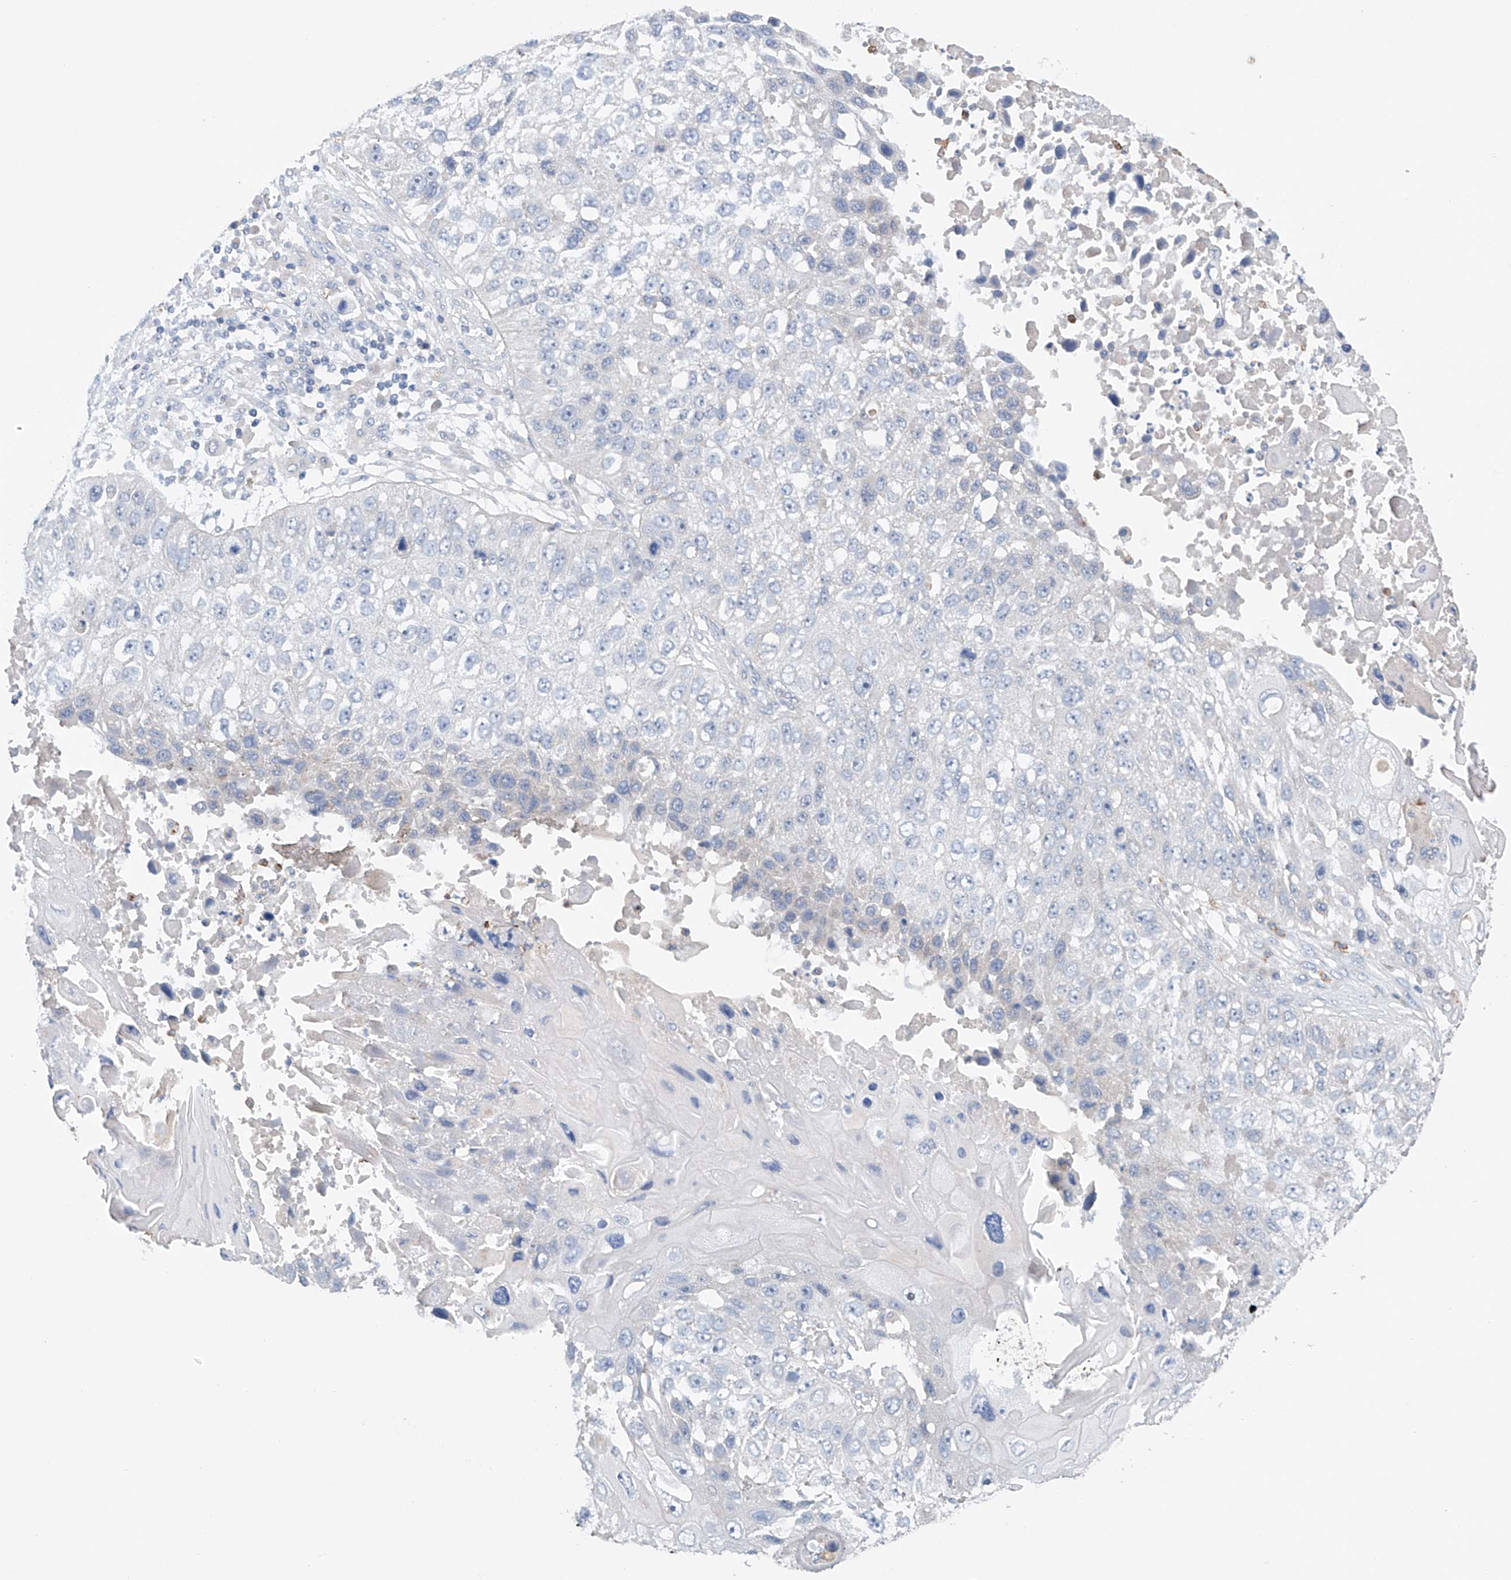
{"staining": {"intensity": "negative", "quantity": "none", "location": "none"}, "tissue": "lung cancer", "cell_type": "Tumor cells", "image_type": "cancer", "snomed": [{"axis": "morphology", "description": "Squamous cell carcinoma, NOS"}, {"axis": "topography", "description": "Lung"}], "caption": "The micrograph reveals no staining of tumor cells in lung squamous cell carcinoma. The staining is performed using DAB brown chromogen with nuclei counter-stained in using hematoxylin.", "gene": "GPC4", "patient": {"sex": "male", "age": 61}}